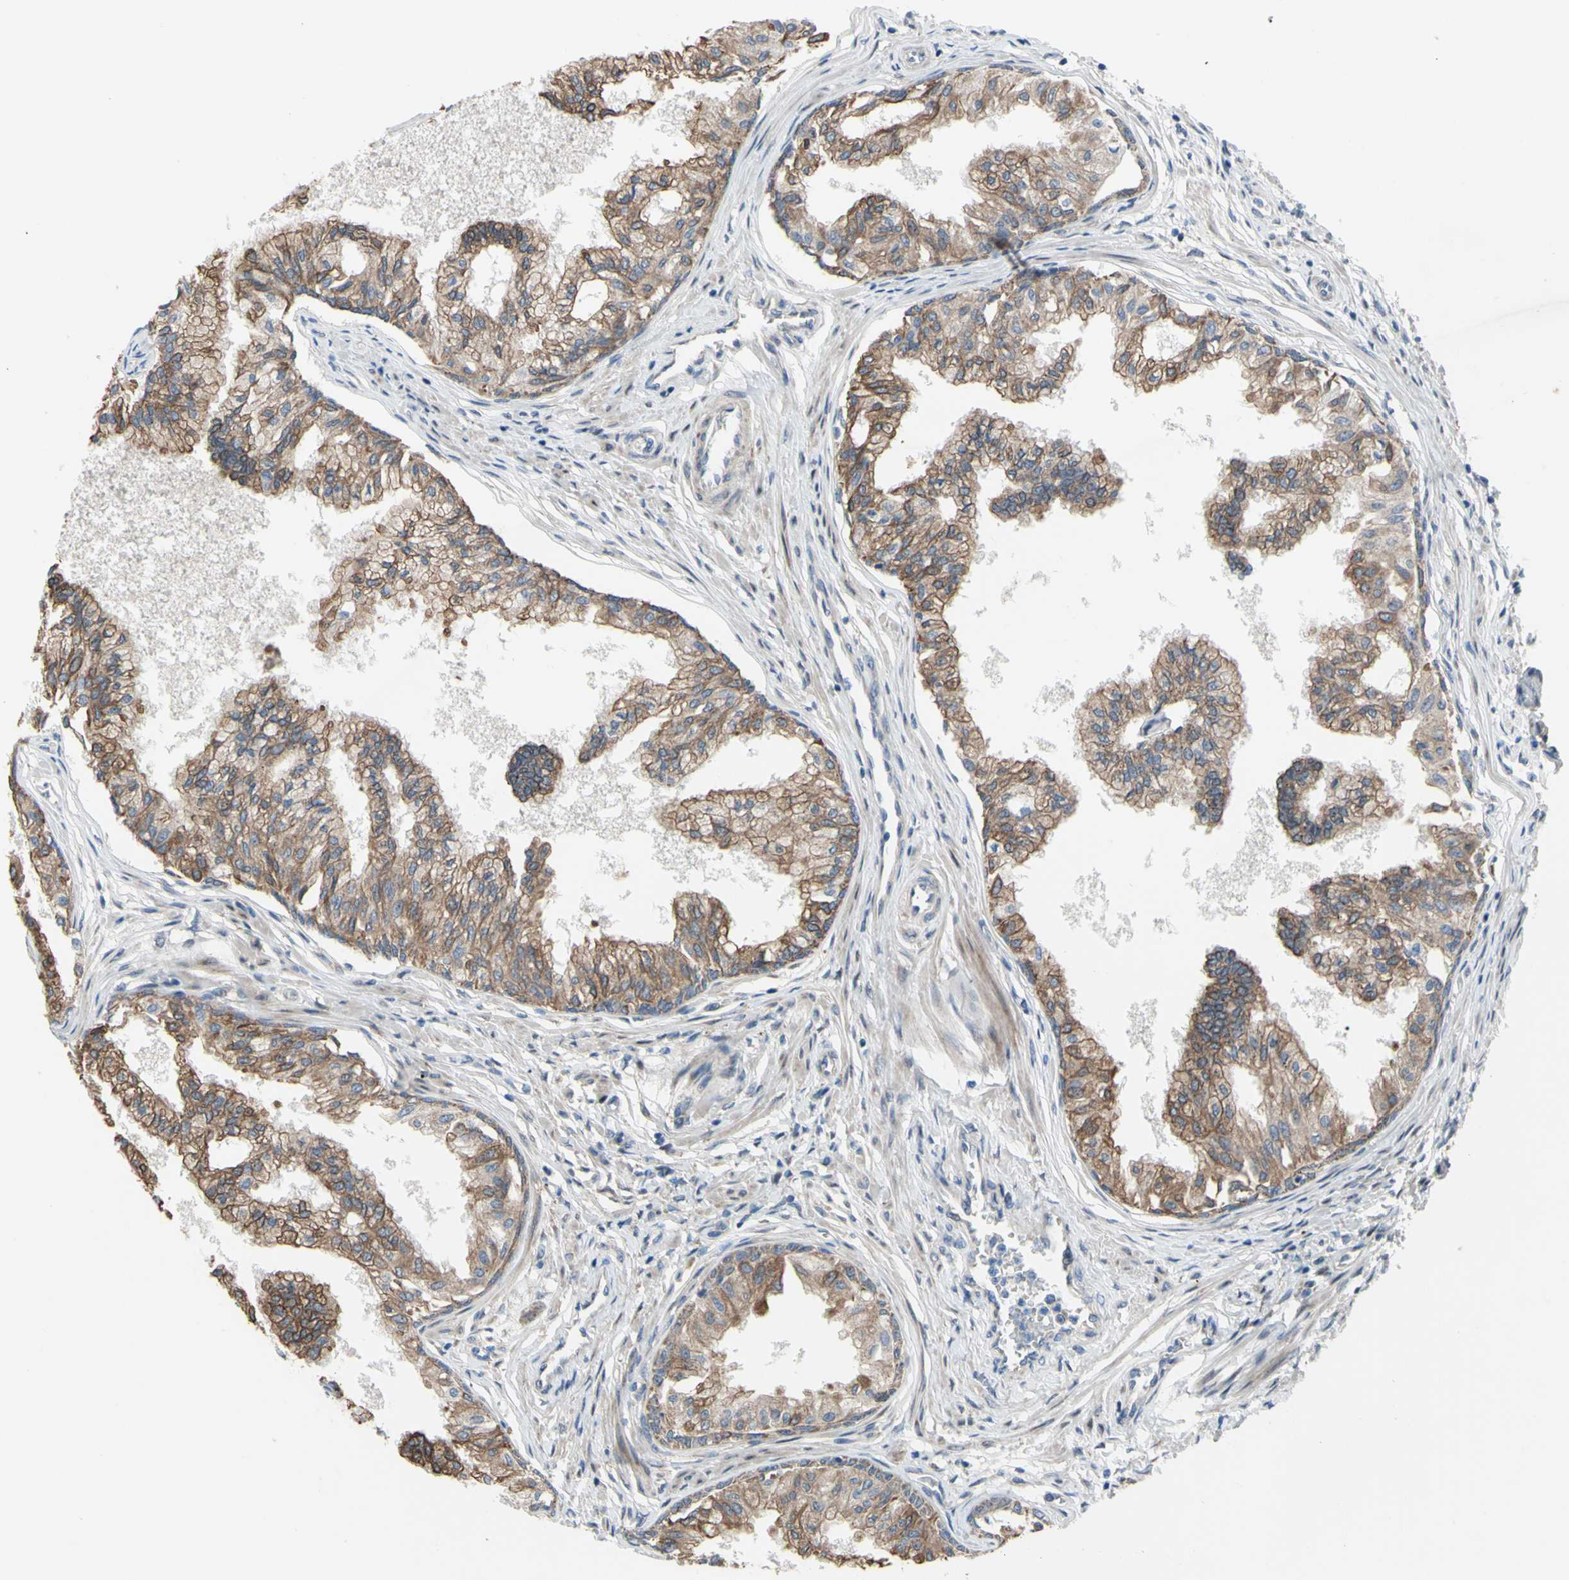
{"staining": {"intensity": "strong", "quantity": ">75%", "location": "cytoplasmic/membranous"}, "tissue": "prostate", "cell_type": "Glandular cells", "image_type": "normal", "snomed": [{"axis": "morphology", "description": "Normal tissue, NOS"}, {"axis": "topography", "description": "Prostate"}, {"axis": "topography", "description": "Seminal veicle"}], "caption": "Immunohistochemistry (IHC) photomicrograph of benign human prostate stained for a protein (brown), which demonstrates high levels of strong cytoplasmic/membranous expression in approximately >75% of glandular cells.", "gene": "GRAMD2B", "patient": {"sex": "male", "age": 60}}